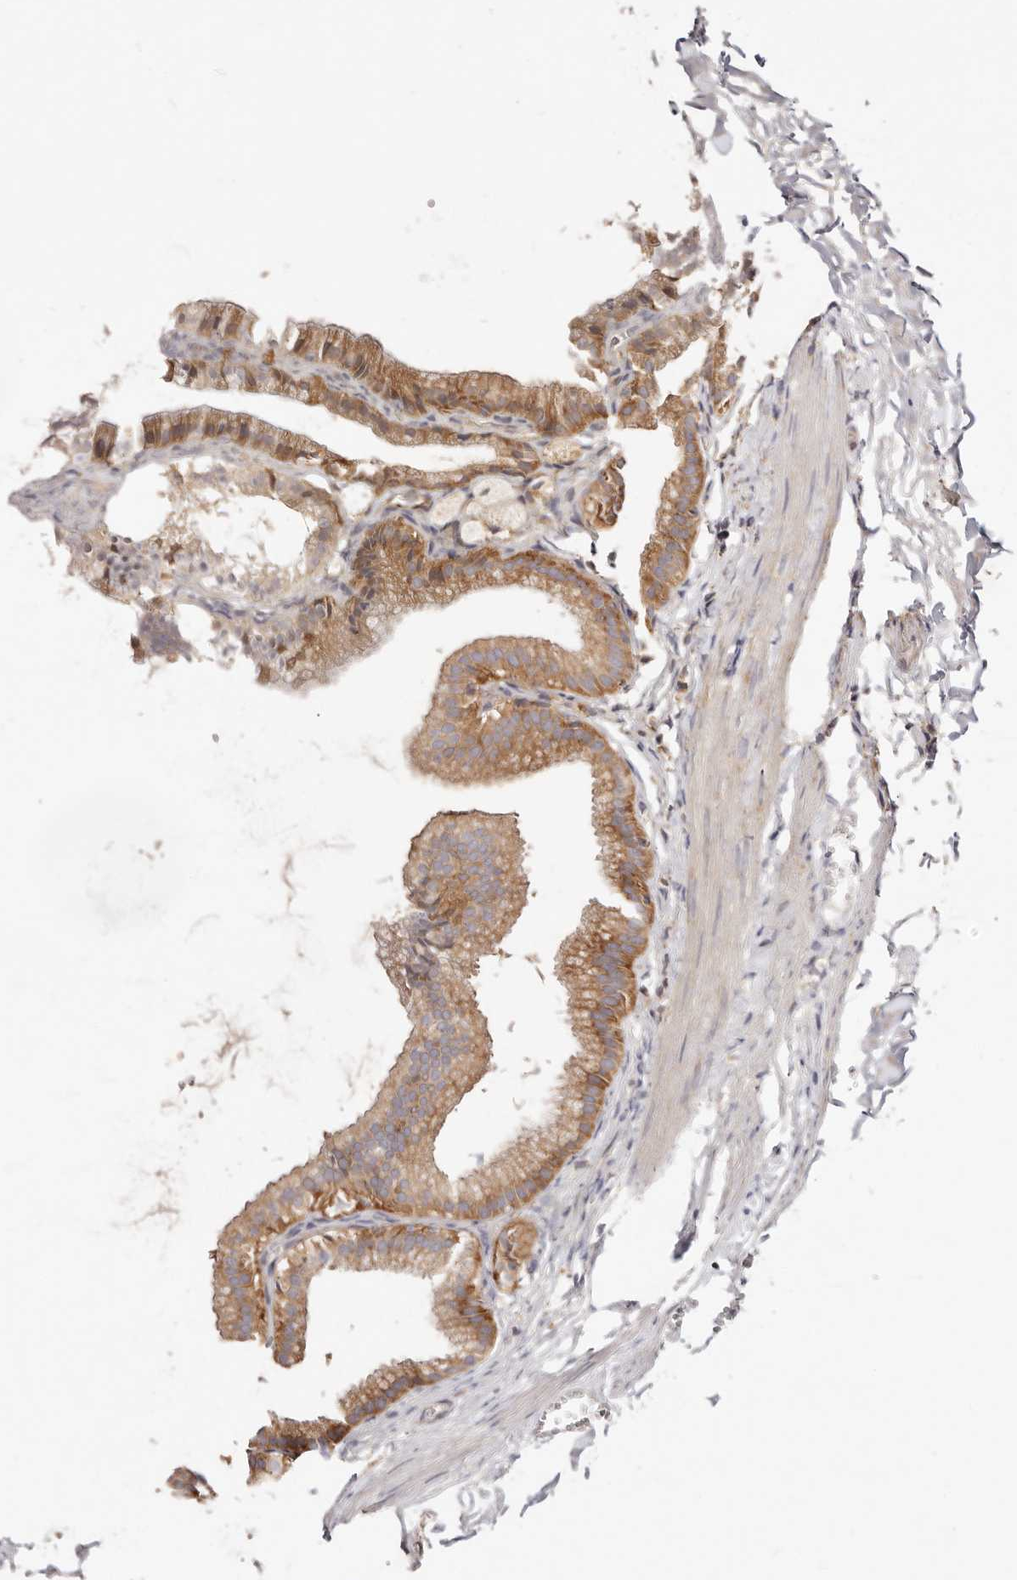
{"staining": {"intensity": "moderate", "quantity": ">75%", "location": "cytoplasmic/membranous"}, "tissue": "gallbladder", "cell_type": "Glandular cells", "image_type": "normal", "snomed": [{"axis": "morphology", "description": "Normal tissue, NOS"}, {"axis": "topography", "description": "Gallbladder"}], "caption": "High-power microscopy captured an immunohistochemistry (IHC) micrograph of benign gallbladder, revealing moderate cytoplasmic/membranous positivity in approximately >75% of glandular cells.", "gene": "GNA13", "patient": {"sex": "male", "age": 38}}